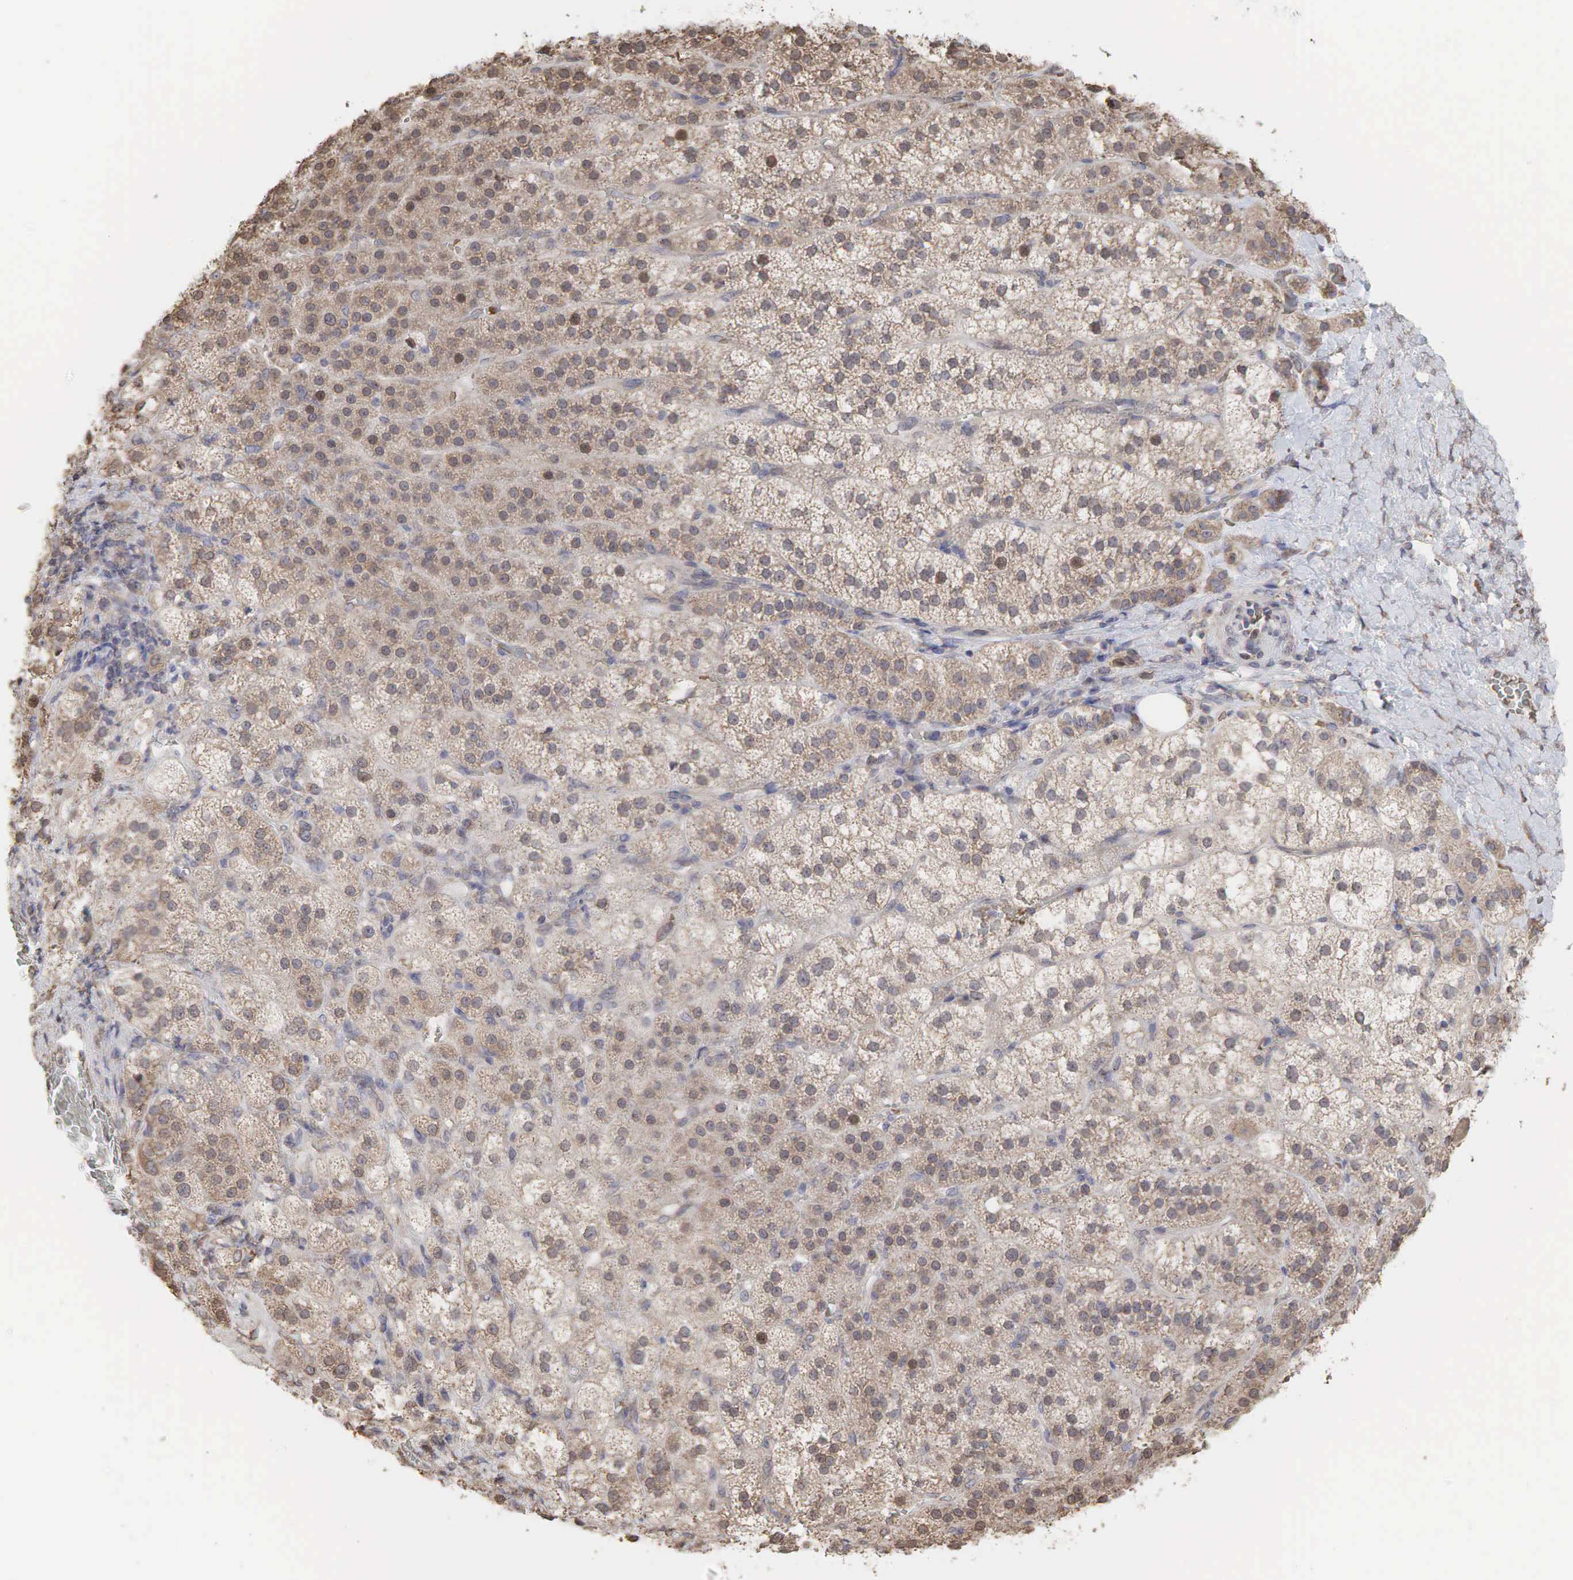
{"staining": {"intensity": "weak", "quantity": ">75%", "location": "cytoplasmic/membranous"}, "tissue": "adrenal gland", "cell_type": "Glandular cells", "image_type": "normal", "snomed": [{"axis": "morphology", "description": "Normal tissue, NOS"}, {"axis": "topography", "description": "Adrenal gland"}], "caption": "A photomicrograph of human adrenal gland stained for a protein displays weak cytoplasmic/membranous brown staining in glandular cells. (DAB (3,3'-diaminobenzidine) IHC, brown staining for protein, blue staining for nuclei).", "gene": "PABPC5", "patient": {"sex": "female", "age": 60}}